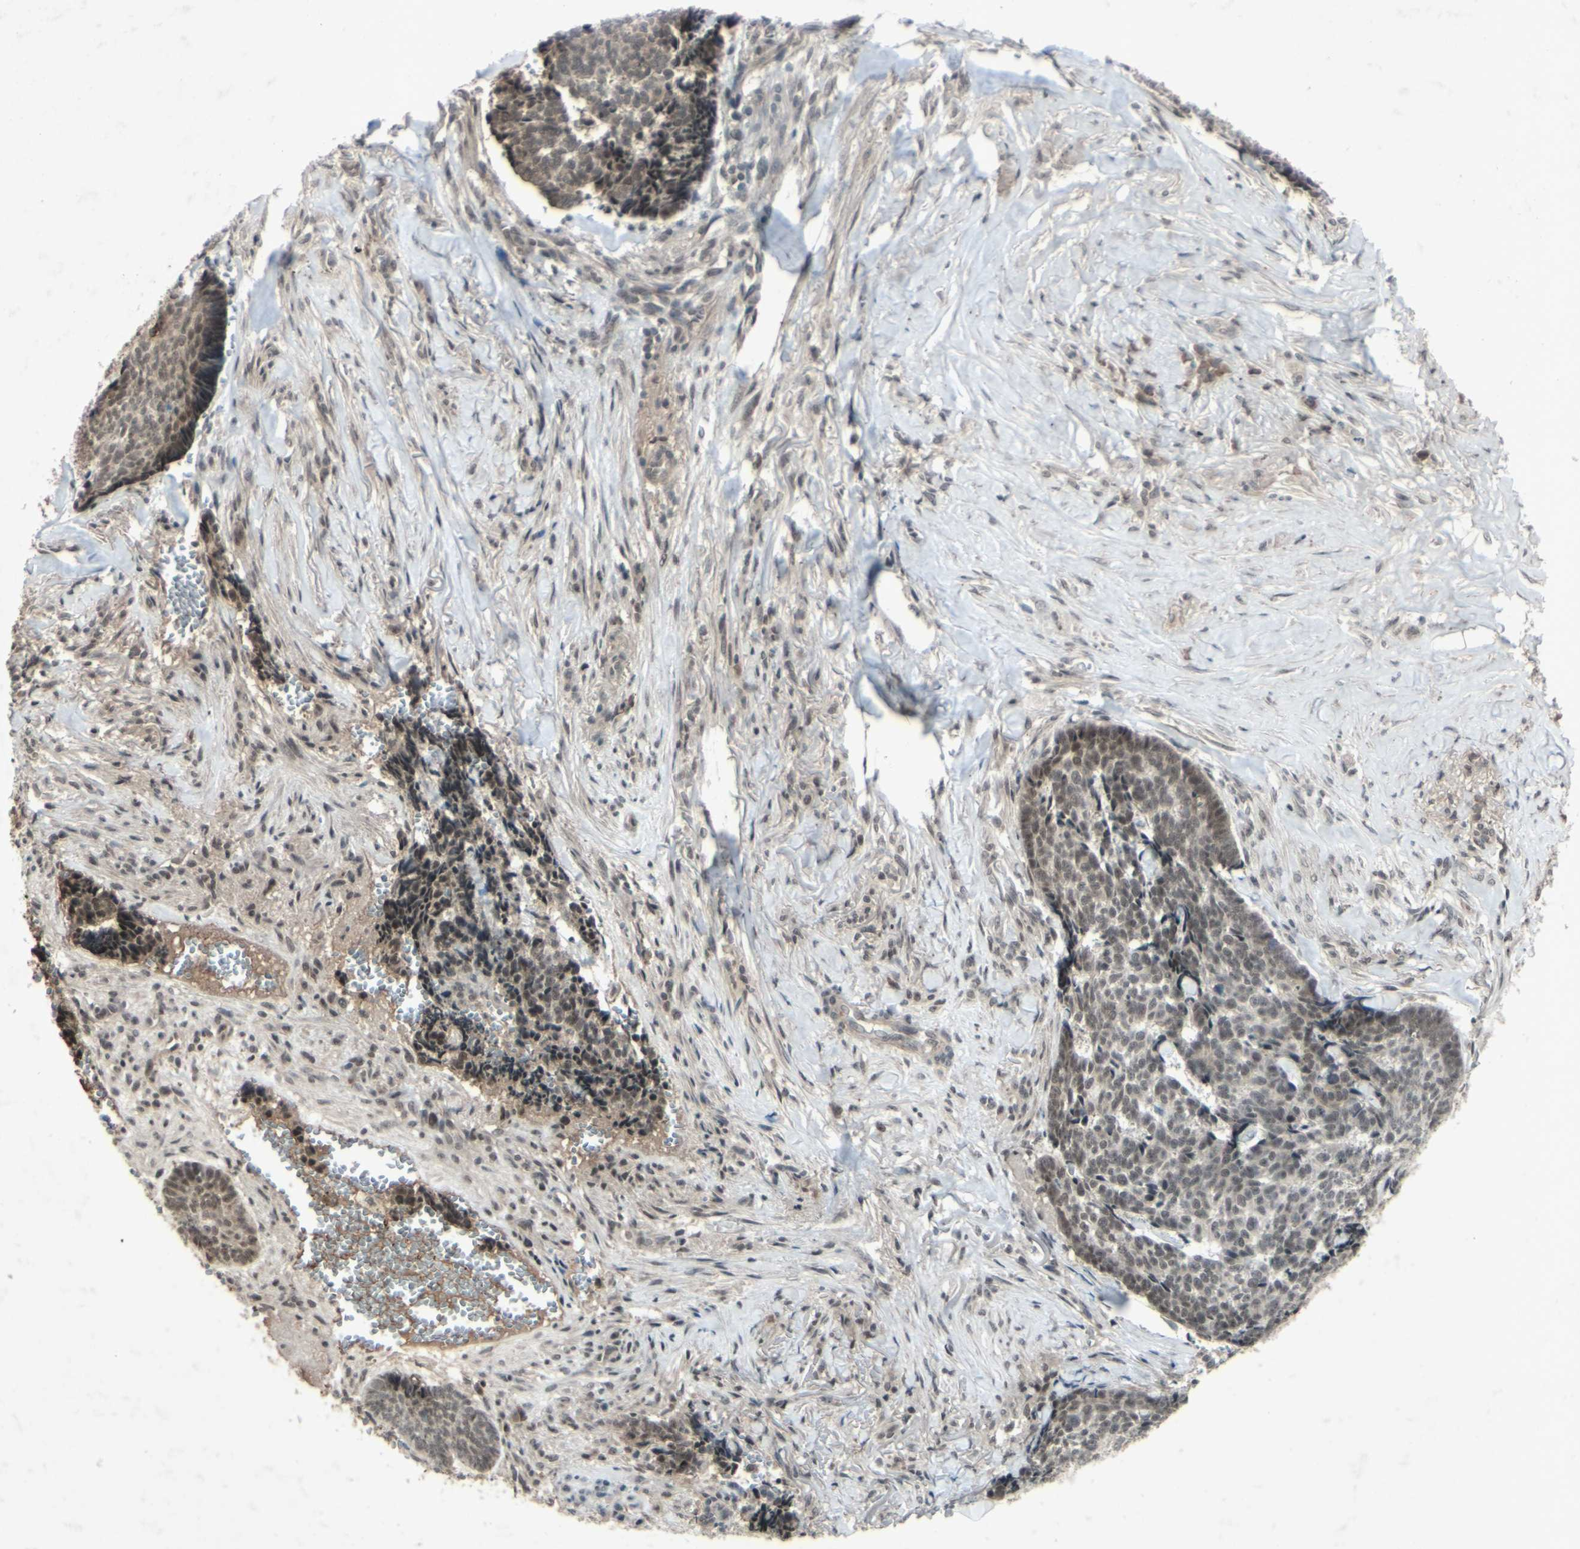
{"staining": {"intensity": "weak", "quantity": ">75%", "location": "nuclear"}, "tissue": "skin cancer", "cell_type": "Tumor cells", "image_type": "cancer", "snomed": [{"axis": "morphology", "description": "Basal cell carcinoma"}, {"axis": "topography", "description": "Skin"}], "caption": "There is low levels of weak nuclear staining in tumor cells of basal cell carcinoma (skin), as demonstrated by immunohistochemical staining (brown color).", "gene": "SNW1", "patient": {"sex": "male", "age": 84}}